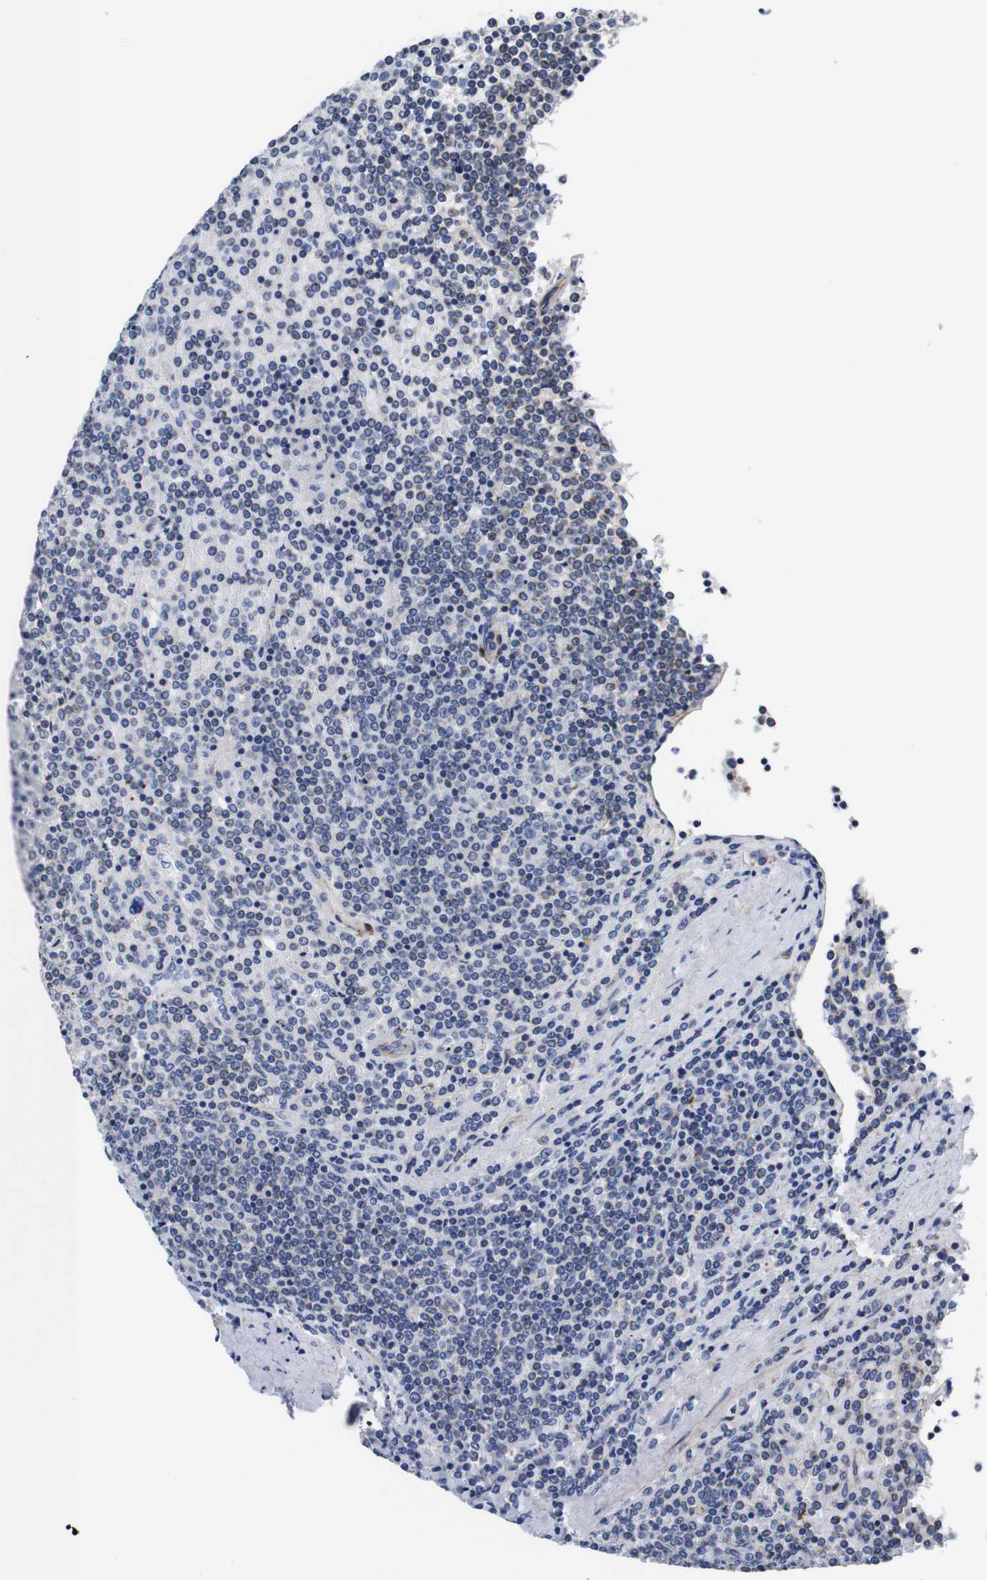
{"staining": {"intensity": "negative", "quantity": "none", "location": "none"}, "tissue": "lymphoma", "cell_type": "Tumor cells", "image_type": "cancer", "snomed": [{"axis": "morphology", "description": "Malignant lymphoma, non-Hodgkin's type, Low grade"}, {"axis": "topography", "description": "Spleen"}], "caption": "DAB immunohistochemical staining of low-grade malignant lymphoma, non-Hodgkin's type demonstrates no significant expression in tumor cells. (DAB immunohistochemistry visualized using brightfield microscopy, high magnification).", "gene": "WNT10A", "patient": {"sex": "female", "age": 19}}